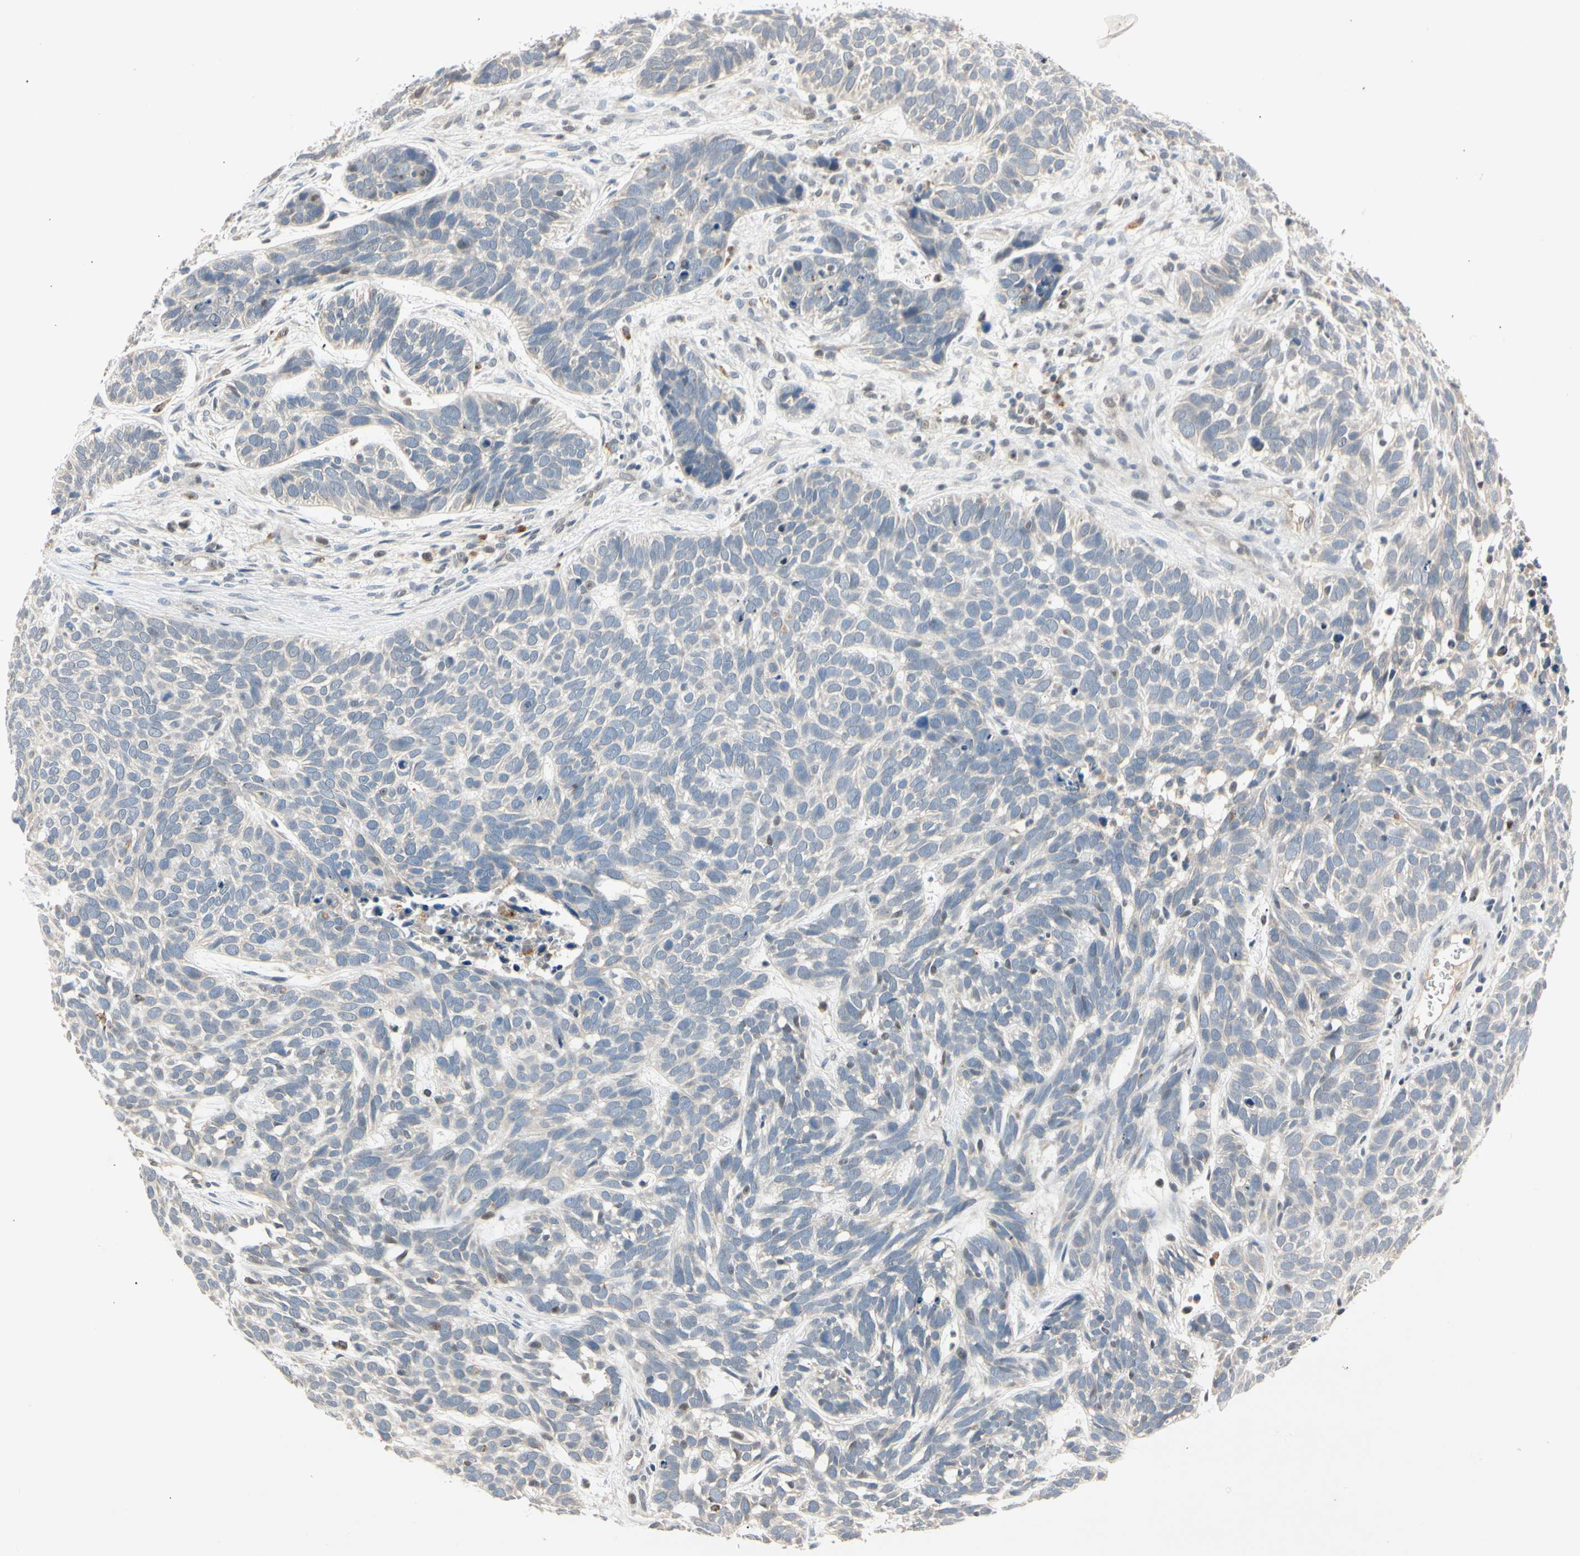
{"staining": {"intensity": "negative", "quantity": "none", "location": "none"}, "tissue": "skin cancer", "cell_type": "Tumor cells", "image_type": "cancer", "snomed": [{"axis": "morphology", "description": "Basal cell carcinoma"}, {"axis": "topography", "description": "Skin"}], "caption": "This photomicrograph is of basal cell carcinoma (skin) stained with immunohistochemistry (IHC) to label a protein in brown with the nuclei are counter-stained blue. There is no positivity in tumor cells.", "gene": "RIOX2", "patient": {"sex": "male", "age": 87}}